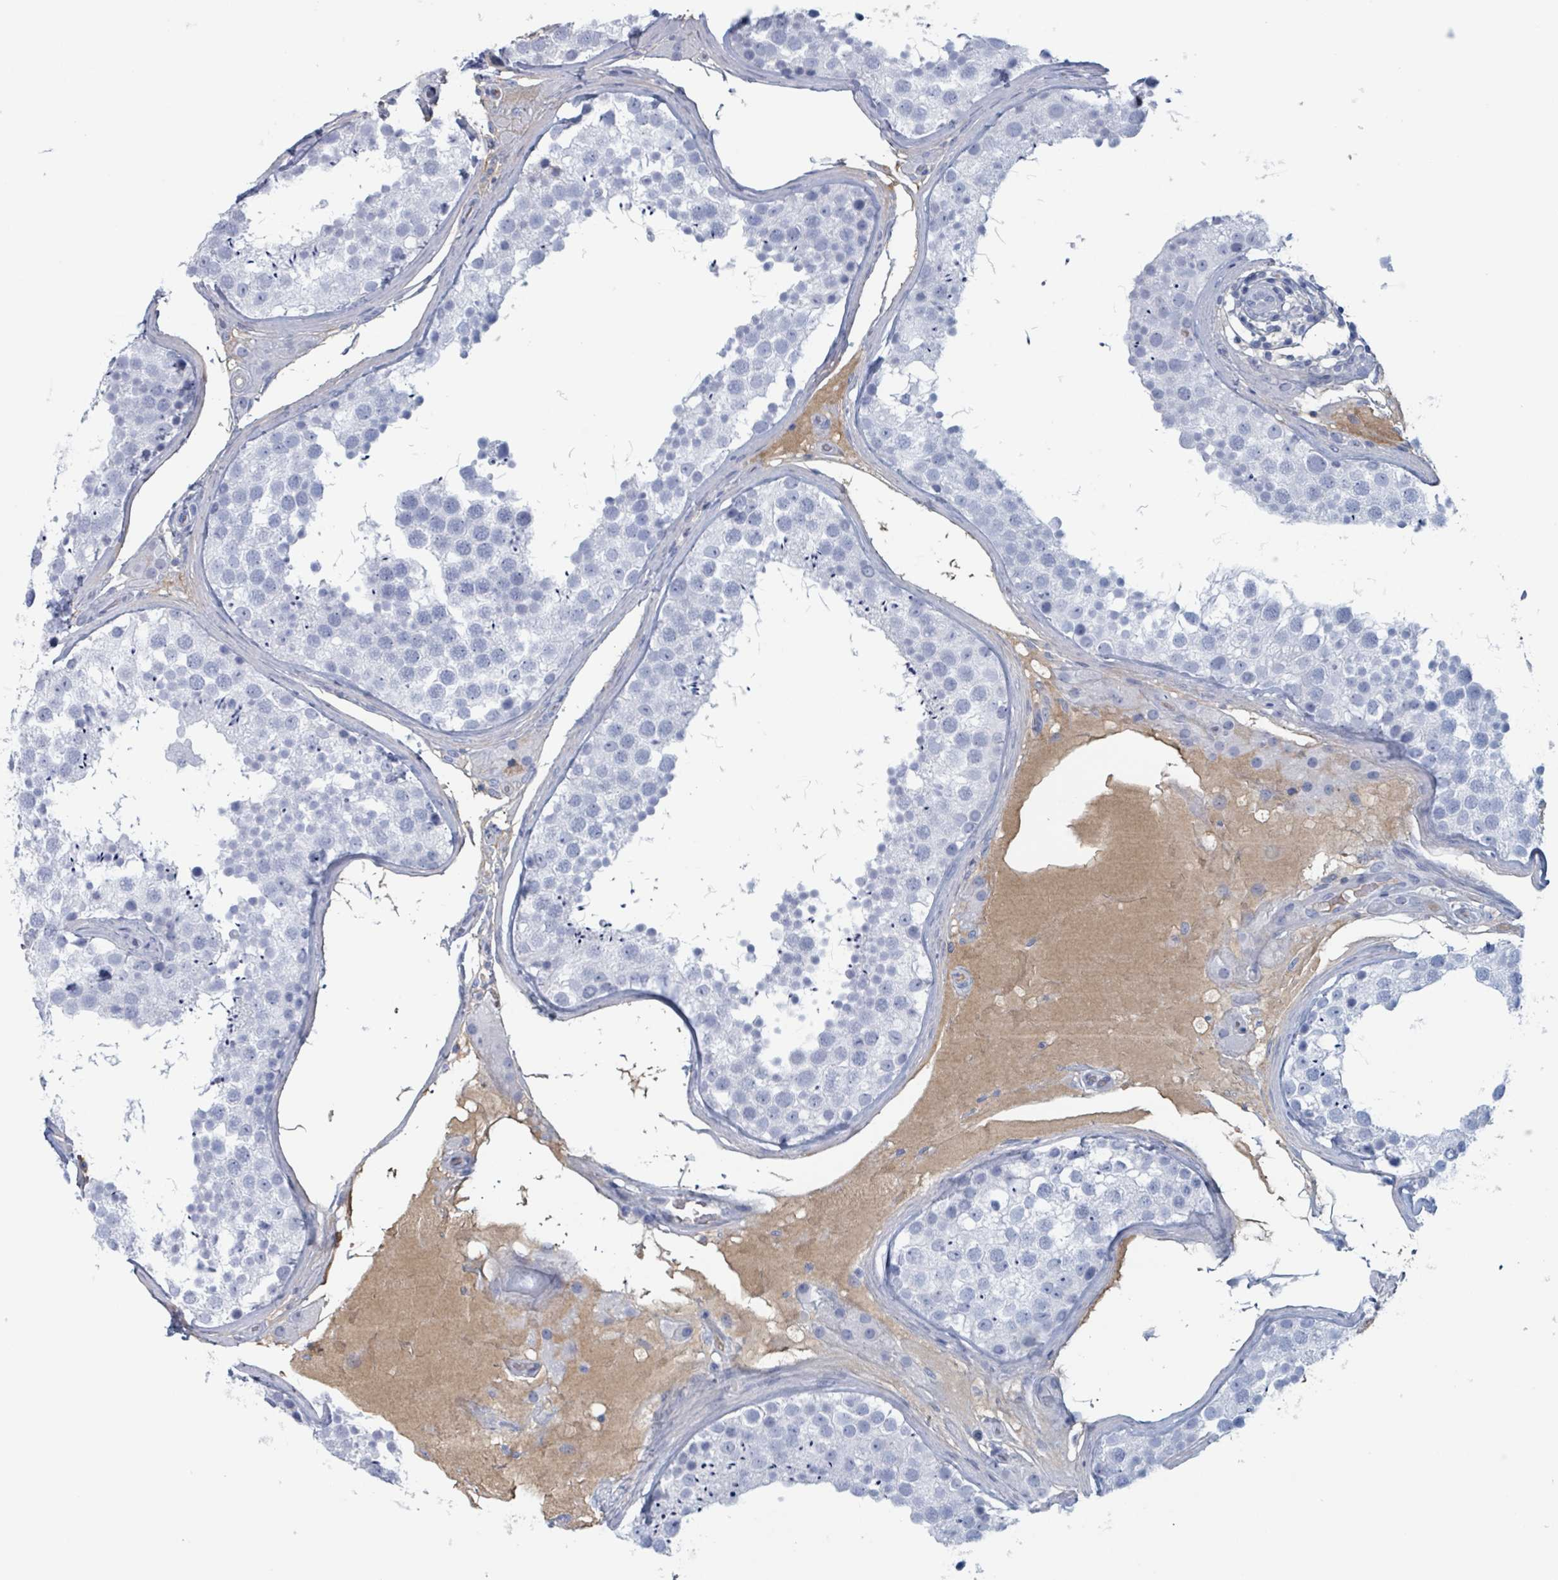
{"staining": {"intensity": "negative", "quantity": "none", "location": "none"}, "tissue": "testis", "cell_type": "Cells in seminiferous ducts", "image_type": "normal", "snomed": [{"axis": "morphology", "description": "Normal tissue, NOS"}, {"axis": "topography", "description": "Testis"}], "caption": "The immunohistochemistry (IHC) micrograph has no significant staining in cells in seminiferous ducts of testis. (DAB IHC, high magnification).", "gene": "KLK4", "patient": {"sex": "male", "age": 46}}